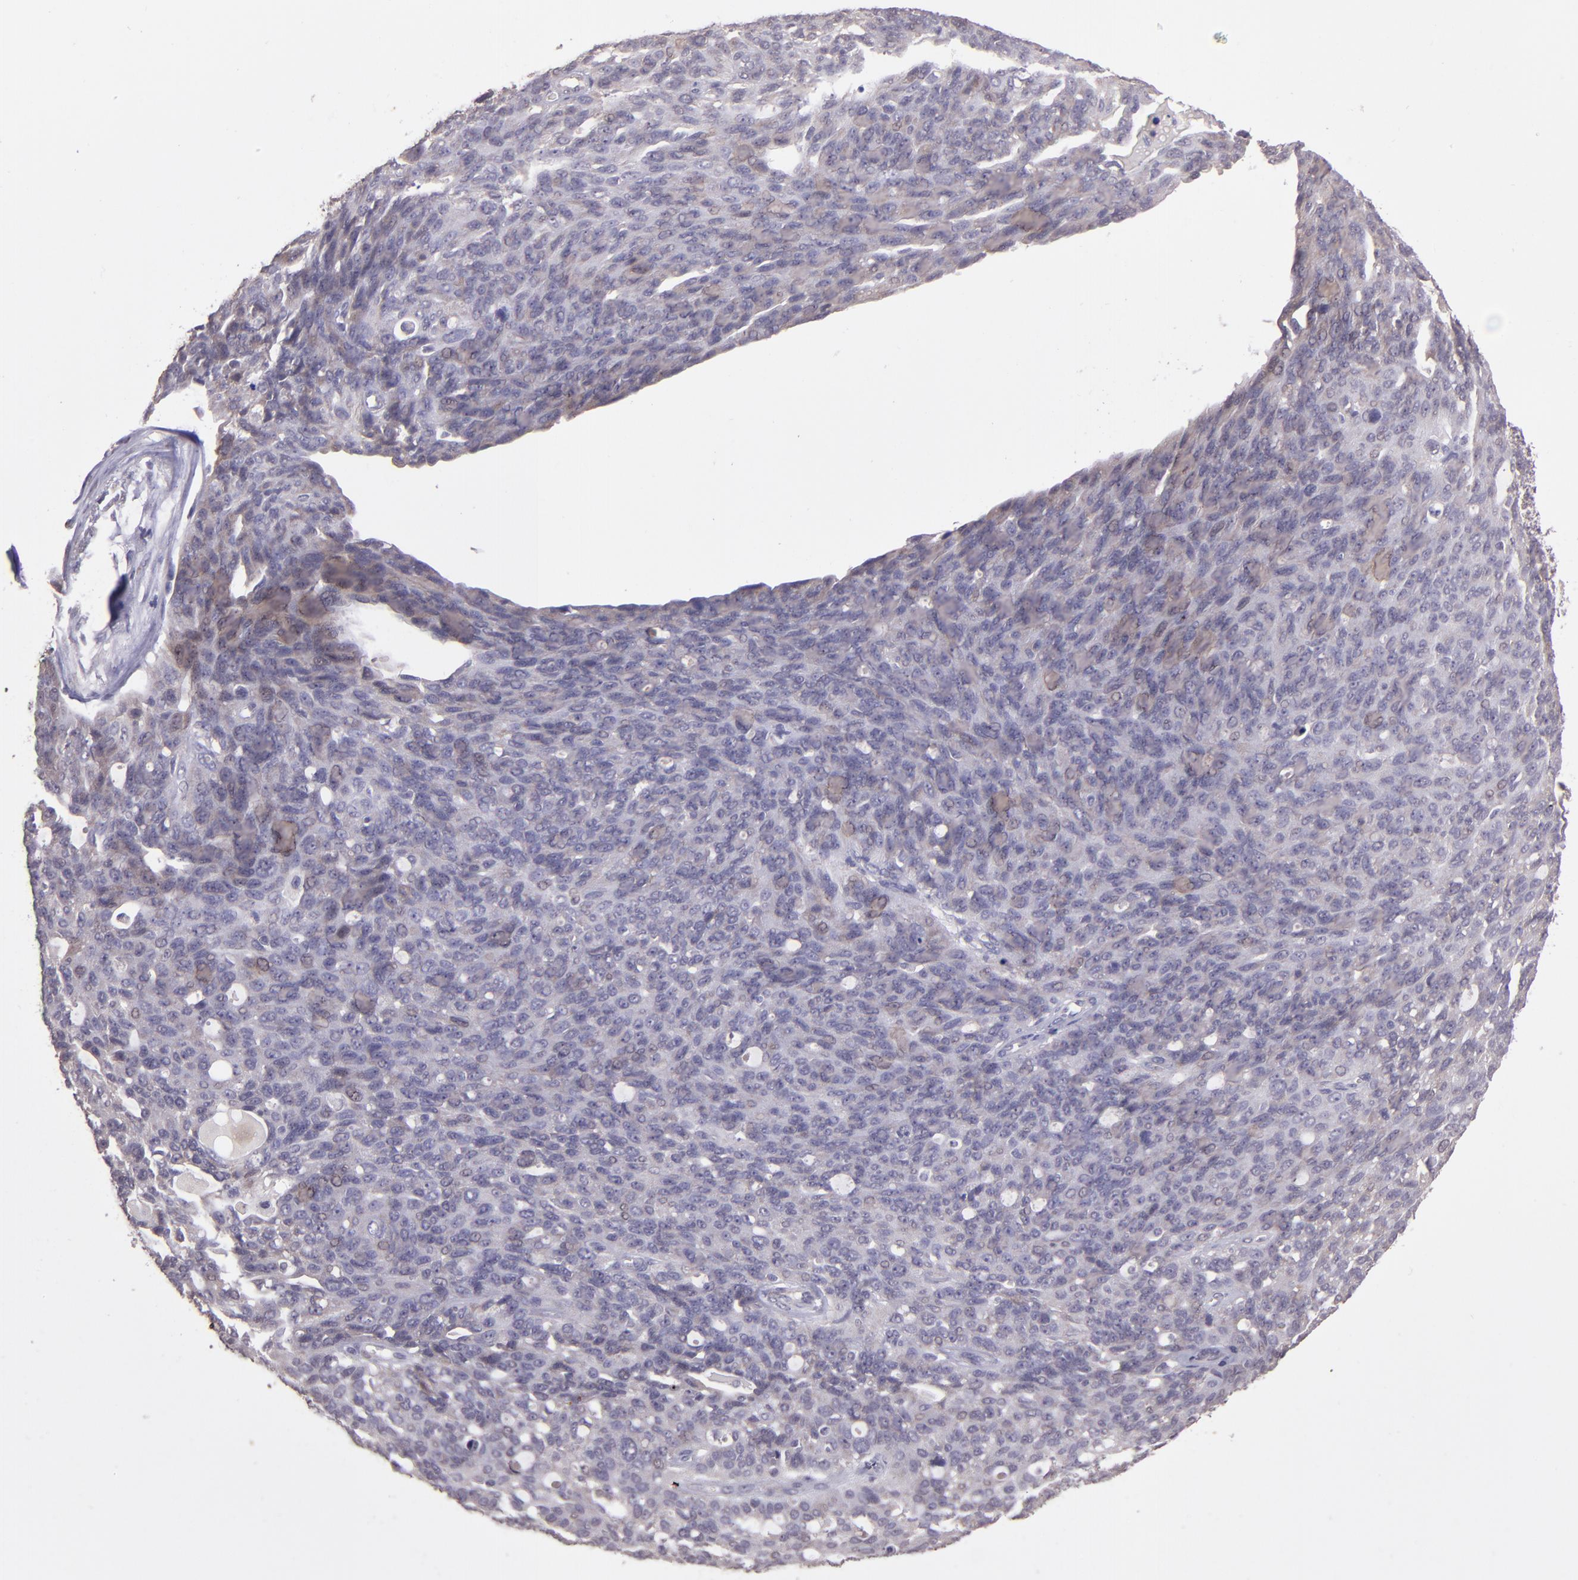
{"staining": {"intensity": "weak", "quantity": "25%-75%", "location": "cytoplasmic/membranous"}, "tissue": "ovarian cancer", "cell_type": "Tumor cells", "image_type": "cancer", "snomed": [{"axis": "morphology", "description": "Carcinoma, endometroid"}, {"axis": "topography", "description": "Ovary"}], "caption": "Immunohistochemistry (IHC) photomicrograph of neoplastic tissue: ovarian cancer stained using immunohistochemistry displays low levels of weak protein expression localized specifically in the cytoplasmic/membranous of tumor cells, appearing as a cytoplasmic/membranous brown color.", "gene": "TAF7L", "patient": {"sex": "female", "age": 60}}